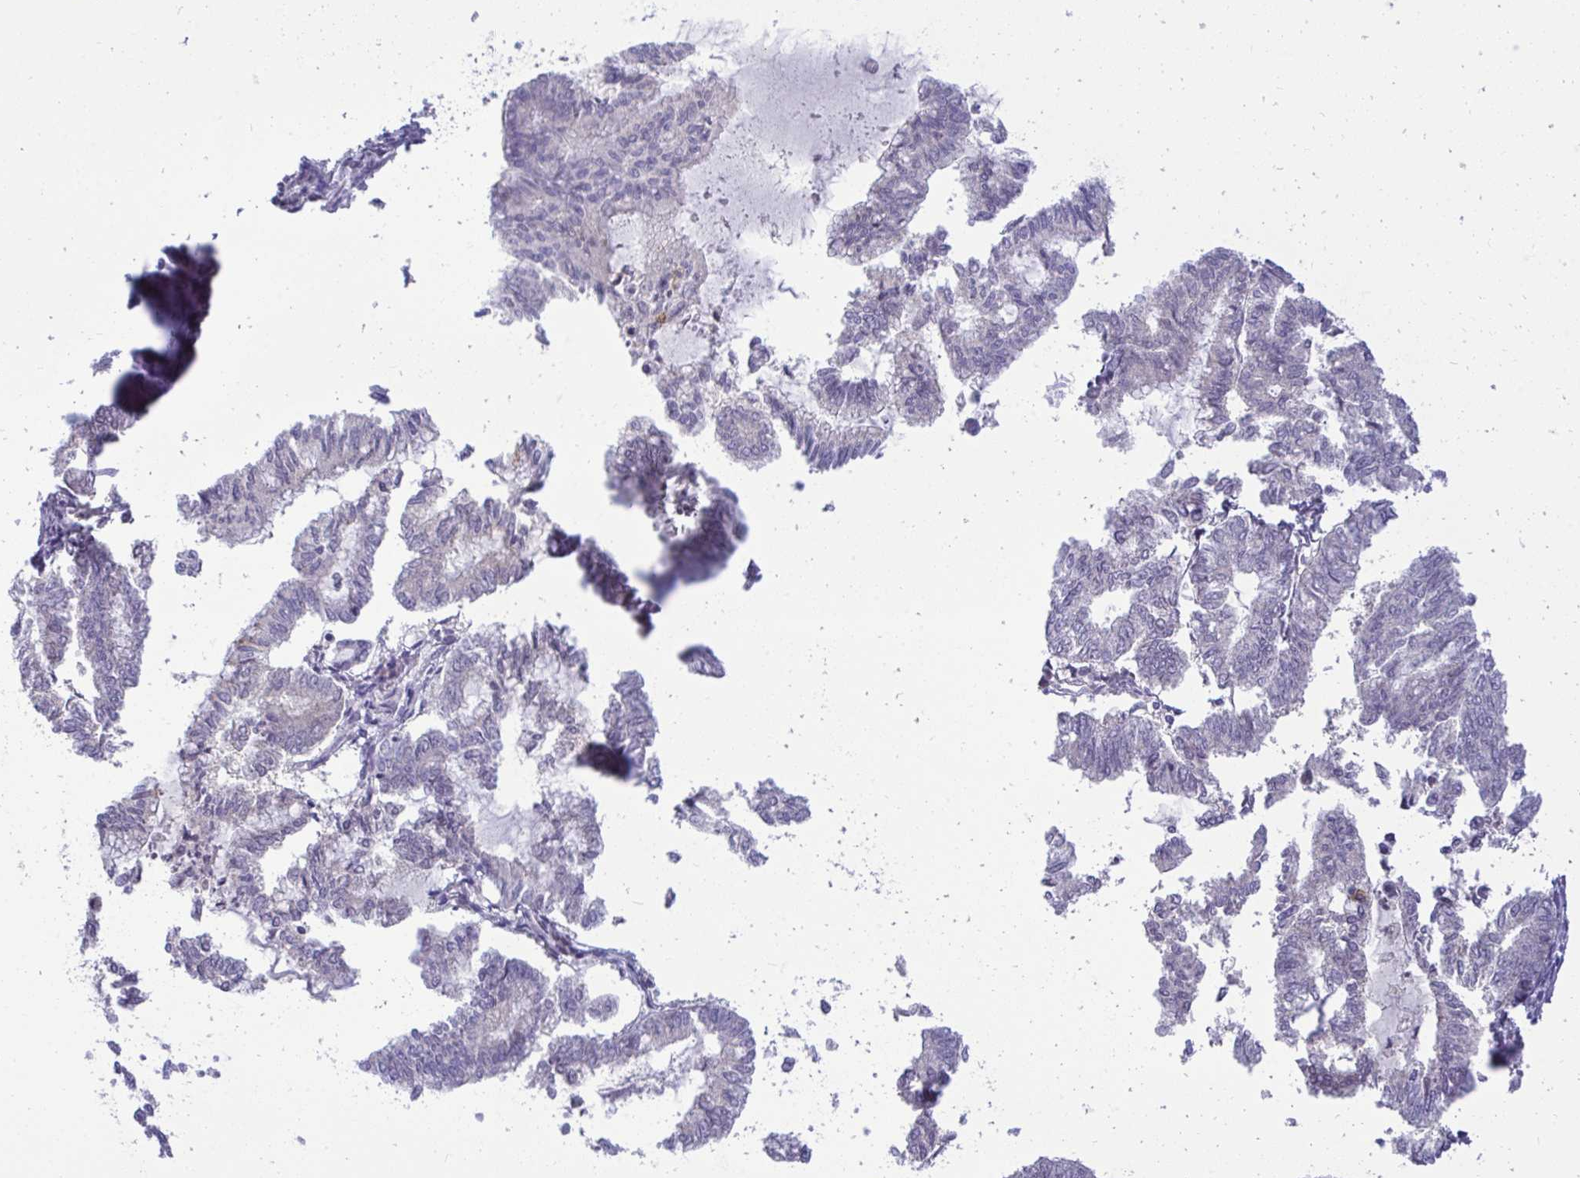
{"staining": {"intensity": "negative", "quantity": "none", "location": "none"}, "tissue": "endometrial cancer", "cell_type": "Tumor cells", "image_type": "cancer", "snomed": [{"axis": "morphology", "description": "Adenocarcinoma, NOS"}, {"axis": "topography", "description": "Endometrium"}], "caption": "Photomicrograph shows no protein staining in tumor cells of adenocarcinoma (endometrial) tissue. (Brightfield microscopy of DAB (3,3'-diaminobenzidine) immunohistochemistry (IHC) at high magnification).", "gene": "EPOP", "patient": {"sex": "female", "age": 79}}